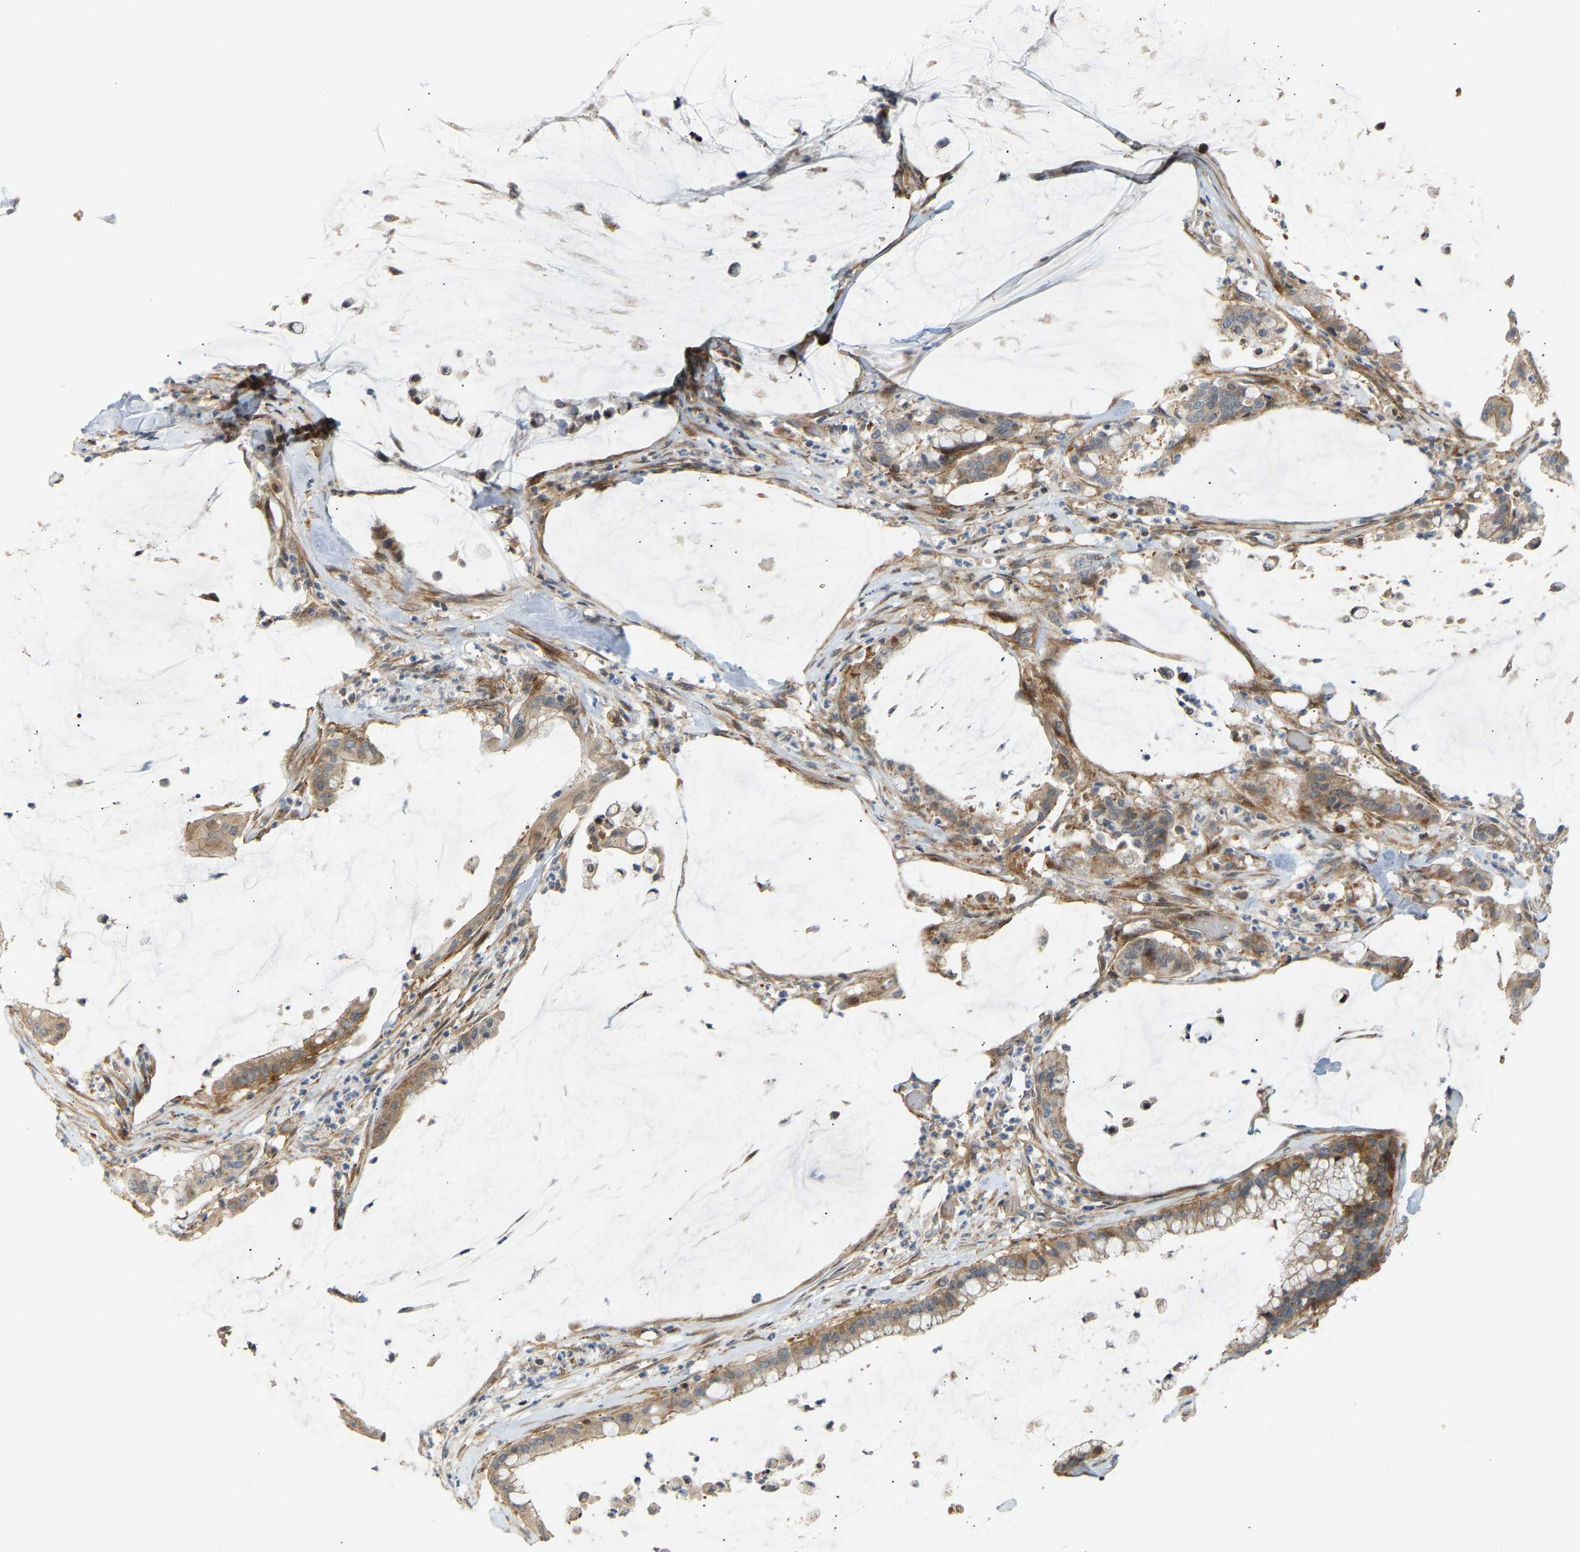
{"staining": {"intensity": "moderate", "quantity": ">75%", "location": "cytoplasmic/membranous"}, "tissue": "pancreatic cancer", "cell_type": "Tumor cells", "image_type": "cancer", "snomed": [{"axis": "morphology", "description": "Adenocarcinoma, NOS"}, {"axis": "topography", "description": "Pancreas"}], "caption": "Tumor cells reveal moderate cytoplasmic/membranous expression in approximately >75% of cells in pancreatic adenocarcinoma.", "gene": "POGLUT2", "patient": {"sex": "male", "age": 41}}